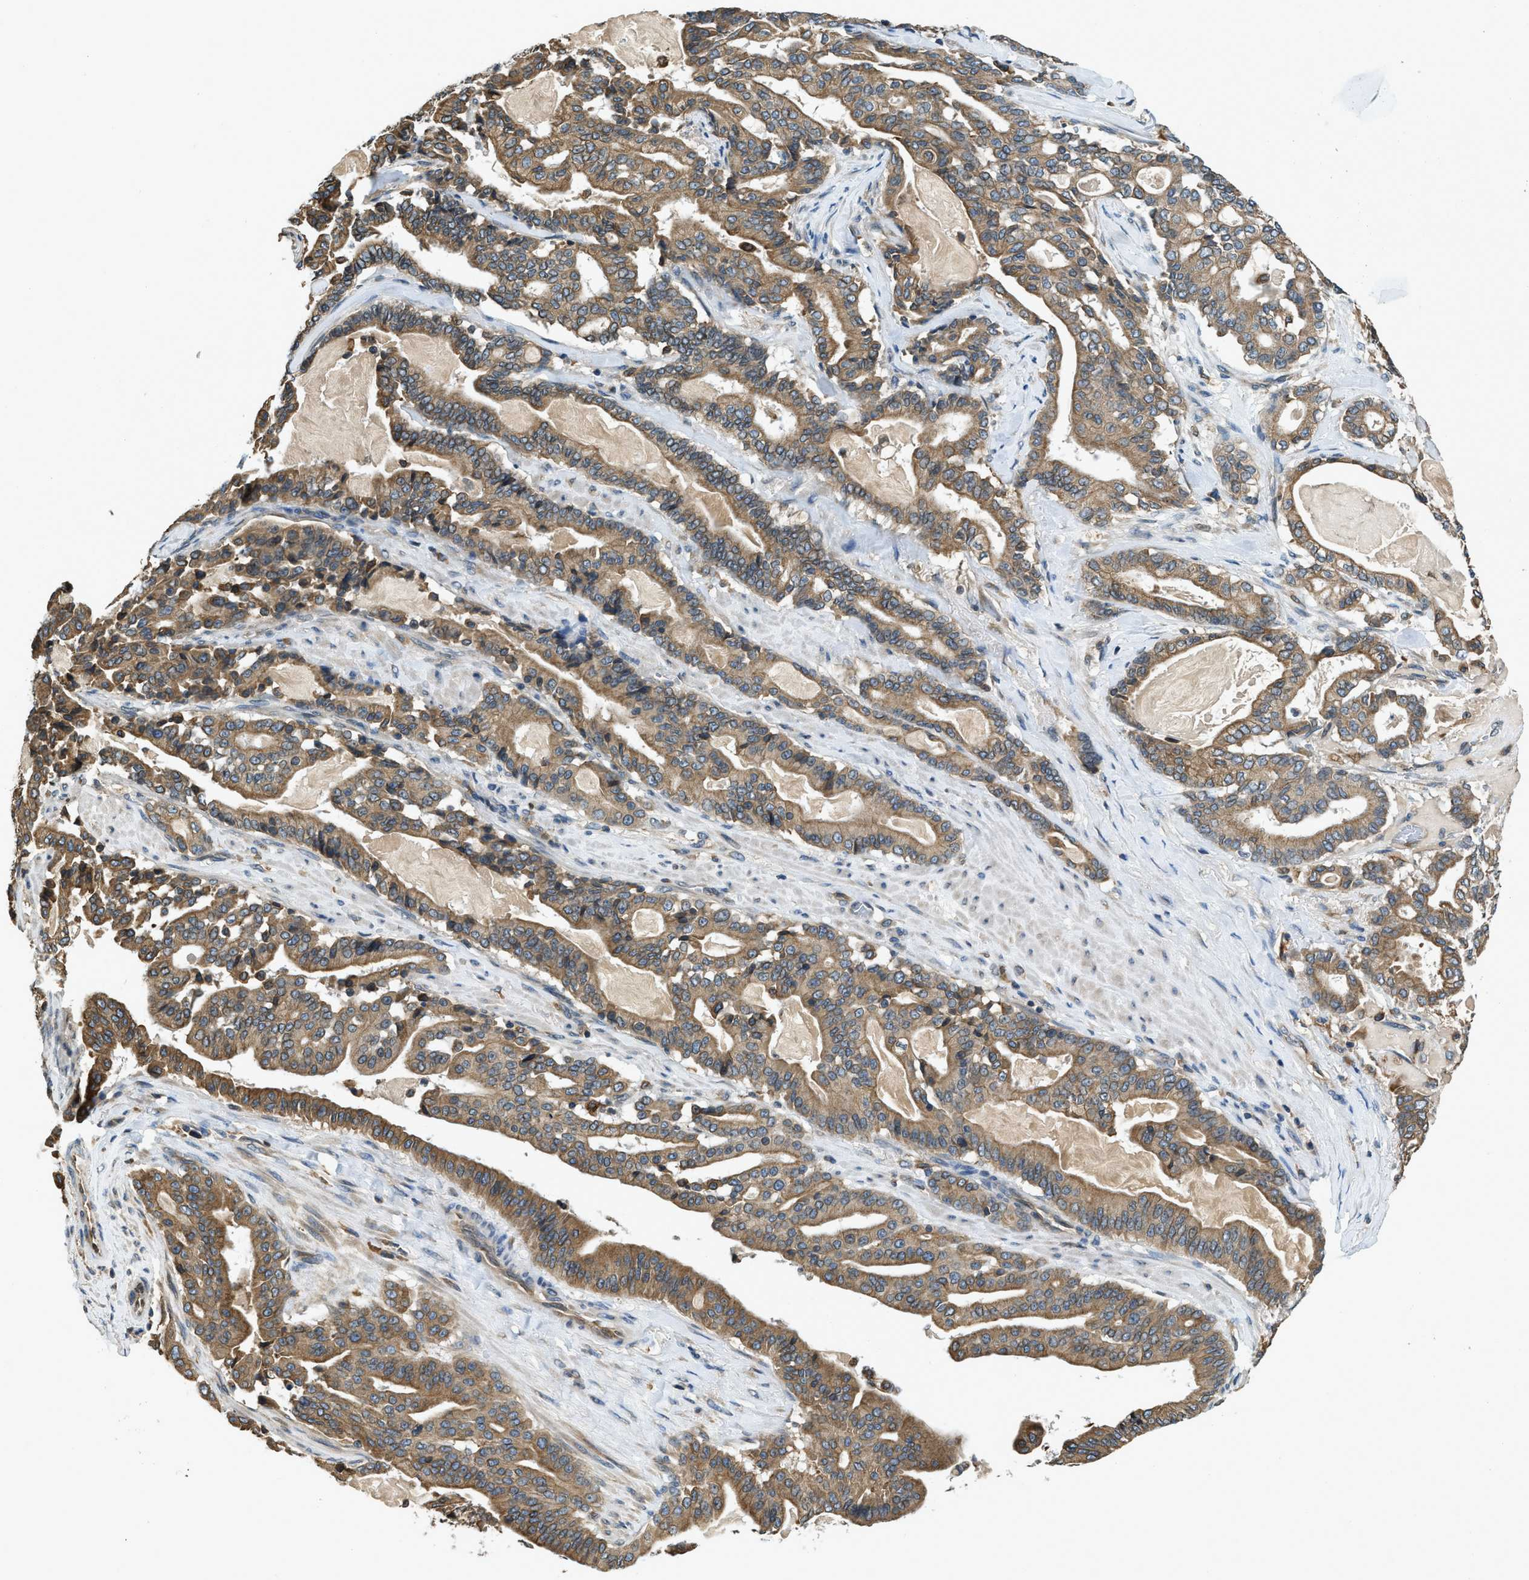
{"staining": {"intensity": "moderate", "quantity": ">75%", "location": "cytoplasmic/membranous"}, "tissue": "pancreatic cancer", "cell_type": "Tumor cells", "image_type": "cancer", "snomed": [{"axis": "morphology", "description": "Adenocarcinoma, NOS"}, {"axis": "topography", "description": "Pancreas"}], "caption": "Immunohistochemistry (DAB (3,3'-diaminobenzidine)) staining of pancreatic cancer displays moderate cytoplasmic/membranous protein staining in about >75% of tumor cells.", "gene": "BCAP31", "patient": {"sex": "male", "age": 63}}